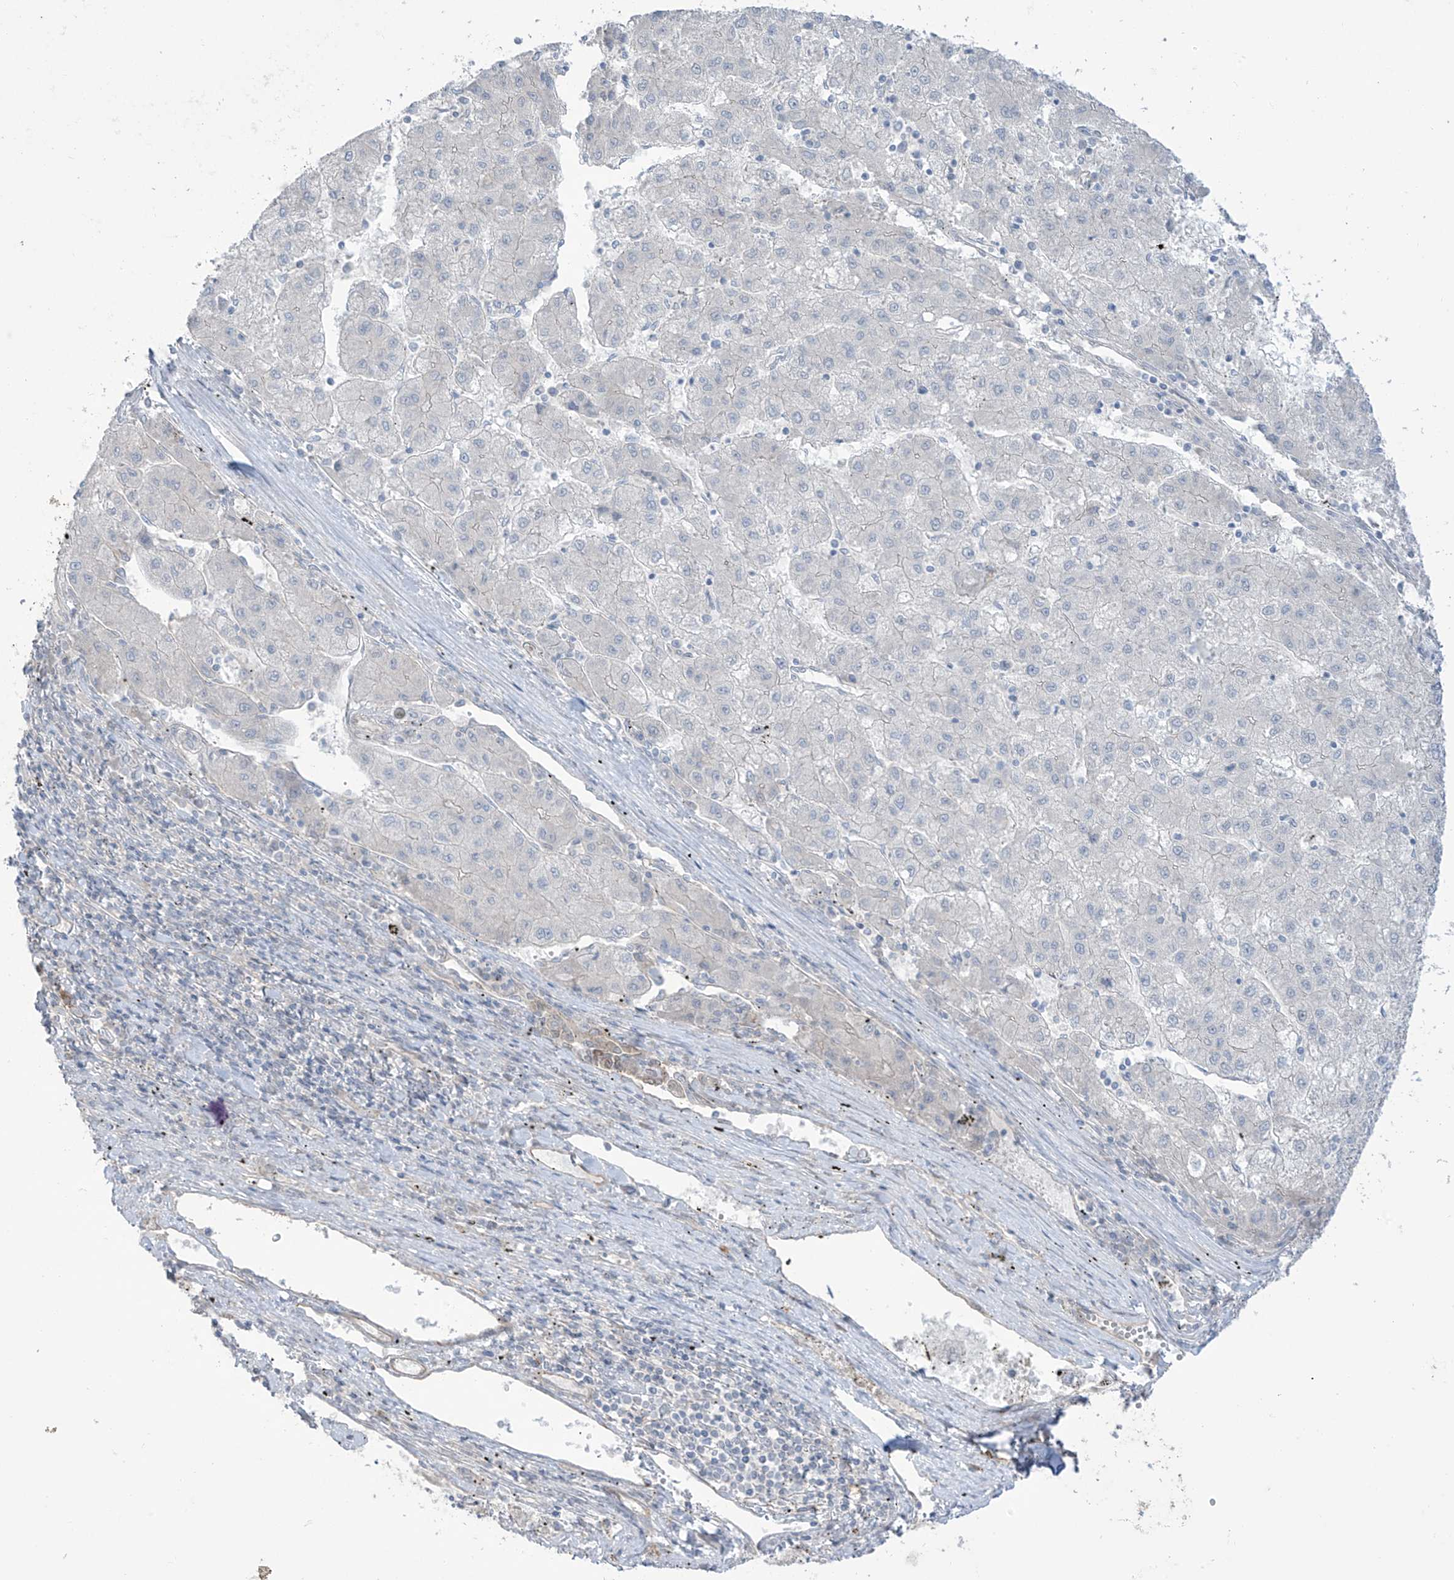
{"staining": {"intensity": "negative", "quantity": "none", "location": "none"}, "tissue": "liver cancer", "cell_type": "Tumor cells", "image_type": "cancer", "snomed": [{"axis": "morphology", "description": "Carcinoma, Hepatocellular, NOS"}, {"axis": "topography", "description": "Liver"}], "caption": "Immunohistochemistry of human liver cancer shows no positivity in tumor cells. The staining was performed using DAB (3,3'-diaminobenzidine) to visualize the protein expression in brown, while the nuclei were stained in blue with hematoxylin (Magnification: 20x).", "gene": "EIPR1", "patient": {"sex": "male", "age": 72}}